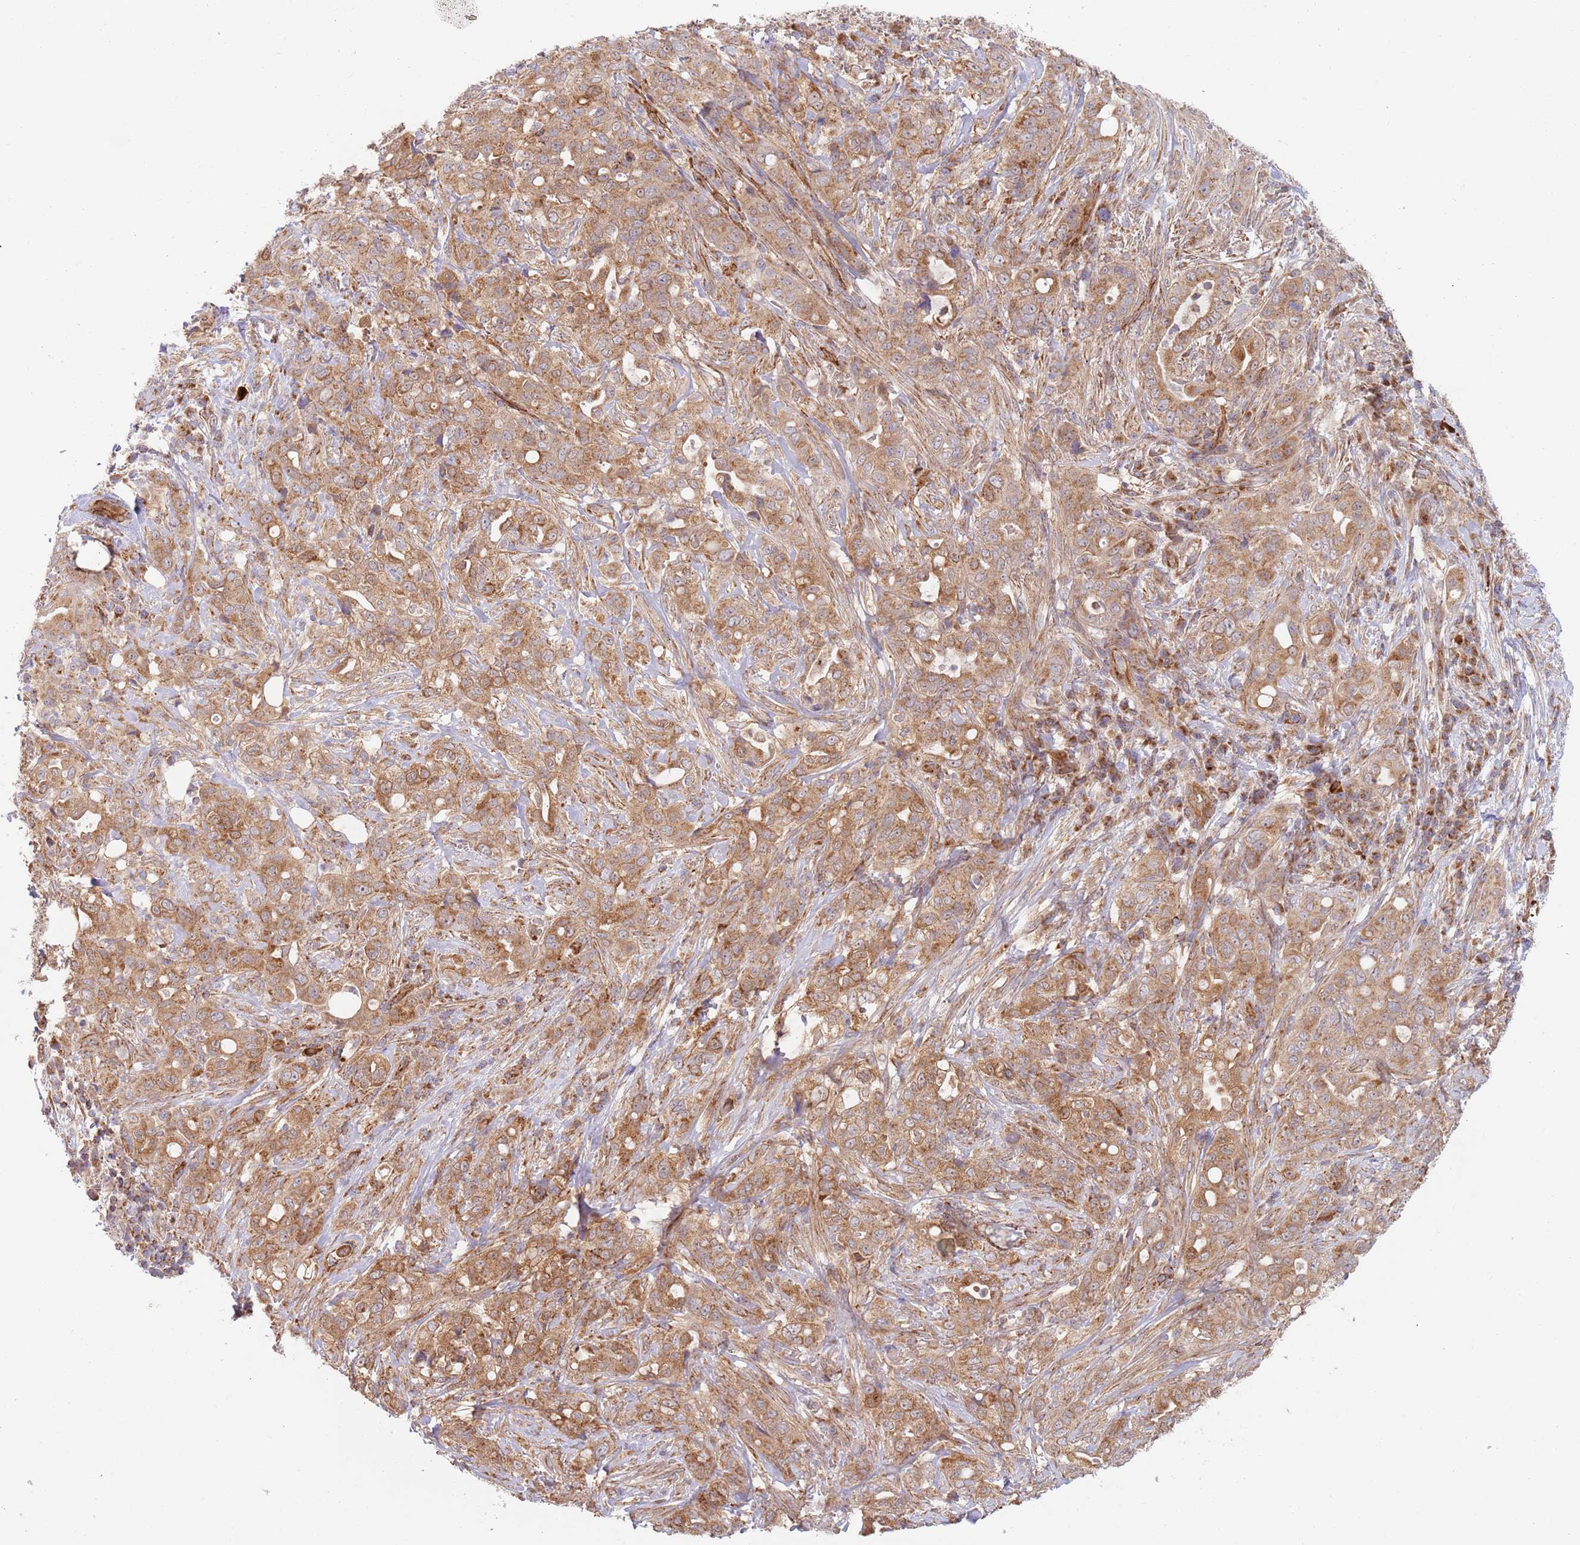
{"staining": {"intensity": "moderate", "quantity": ">75%", "location": "cytoplasmic/membranous"}, "tissue": "pancreatic cancer", "cell_type": "Tumor cells", "image_type": "cancer", "snomed": [{"axis": "morphology", "description": "Normal tissue, NOS"}, {"axis": "morphology", "description": "Adenocarcinoma, NOS"}, {"axis": "topography", "description": "Lymph node"}, {"axis": "topography", "description": "Pancreas"}], "caption": "DAB (3,3'-diaminobenzidine) immunohistochemical staining of human pancreatic adenocarcinoma demonstrates moderate cytoplasmic/membranous protein staining in about >75% of tumor cells.", "gene": "GUK1", "patient": {"sex": "female", "age": 67}}